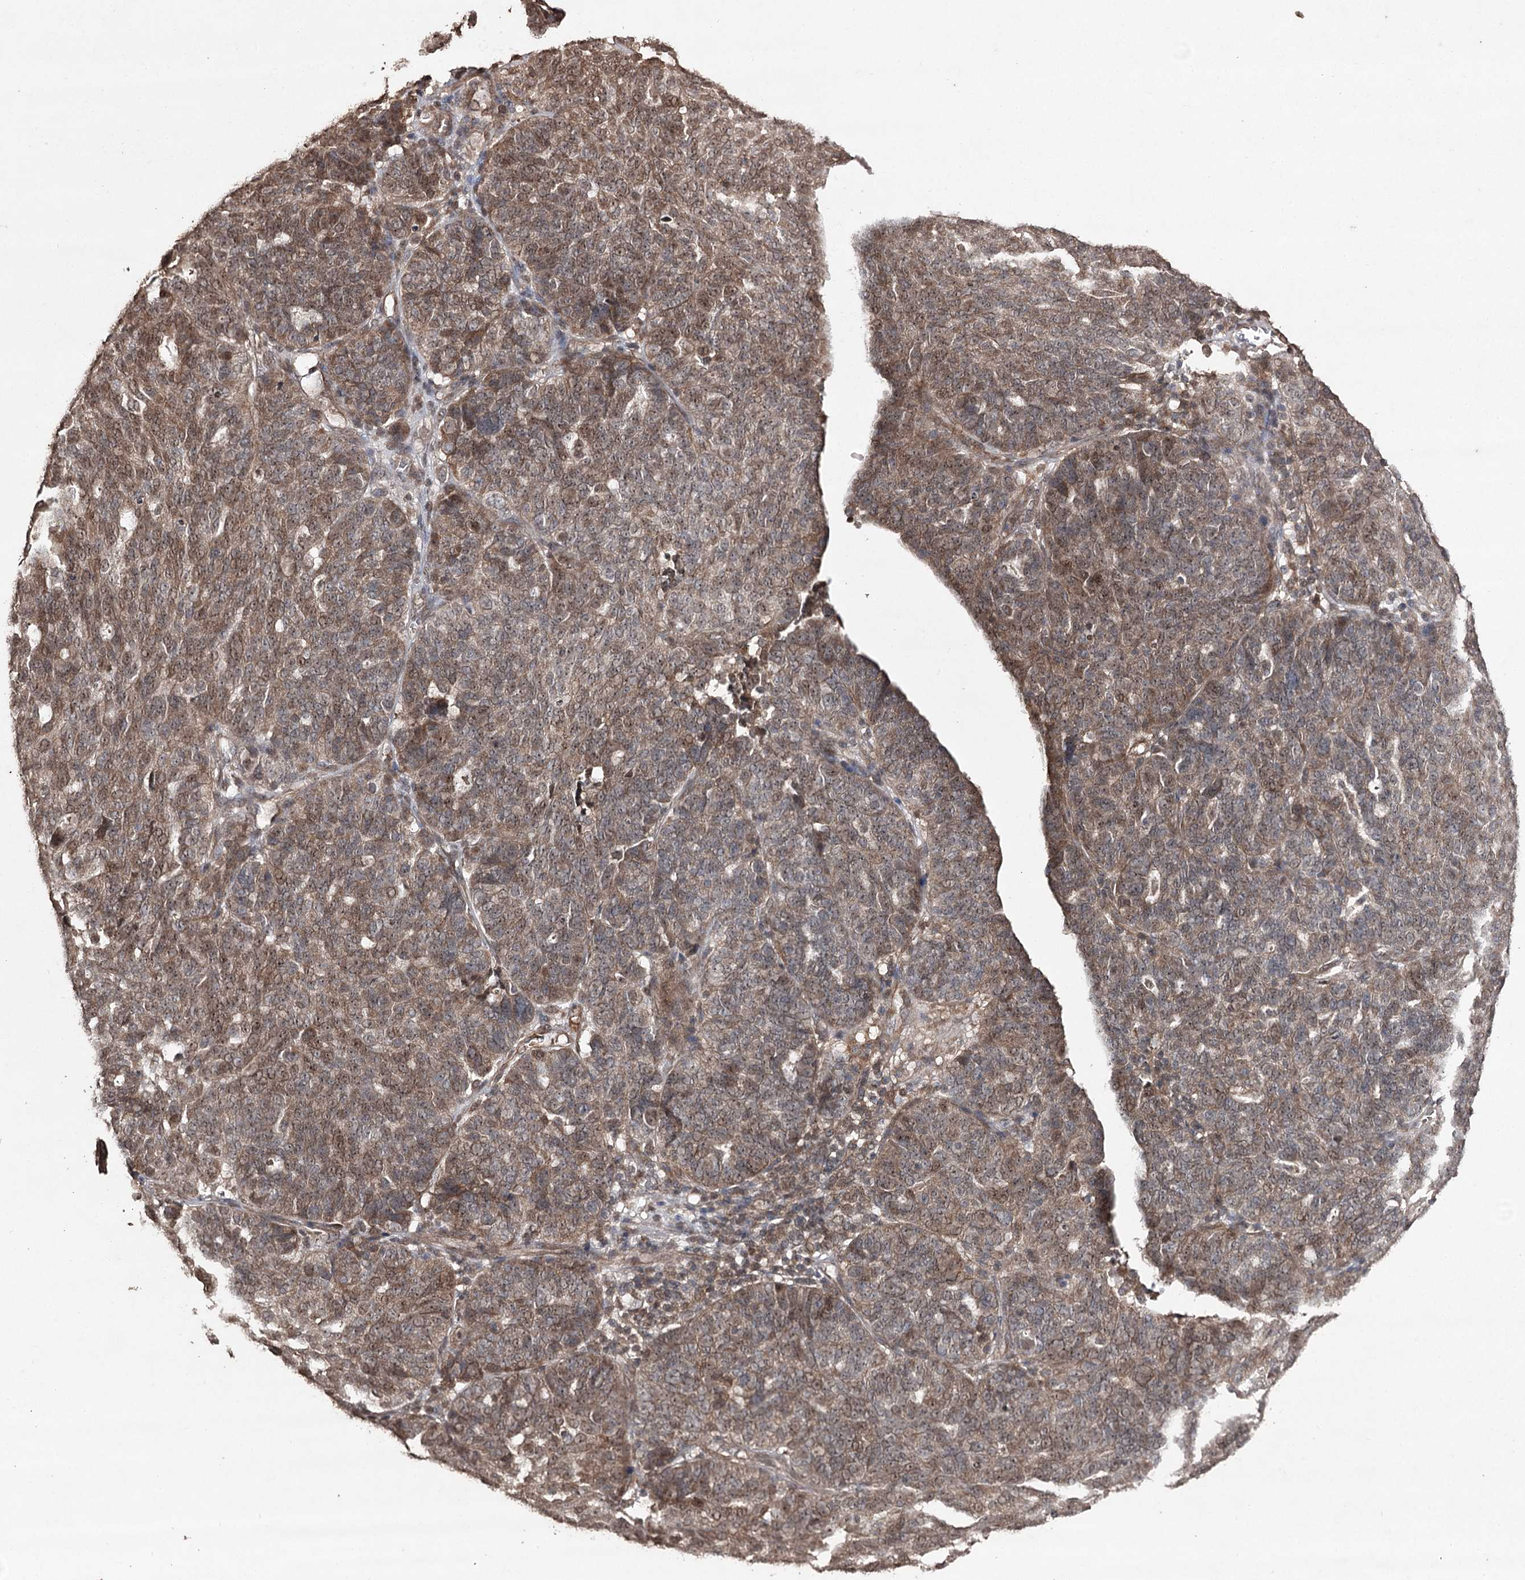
{"staining": {"intensity": "moderate", "quantity": ">75%", "location": "cytoplasmic/membranous"}, "tissue": "ovarian cancer", "cell_type": "Tumor cells", "image_type": "cancer", "snomed": [{"axis": "morphology", "description": "Cystadenocarcinoma, serous, NOS"}, {"axis": "topography", "description": "Ovary"}], "caption": "A brown stain labels moderate cytoplasmic/membranous staining of a protein in human ovarian serous cystadenocarcinoma tumor cells. (Brightfield microscopy of DAB IHC at high magnification).", "gene": "ATG14", "patient": {"sex": "female", "age": 59}}